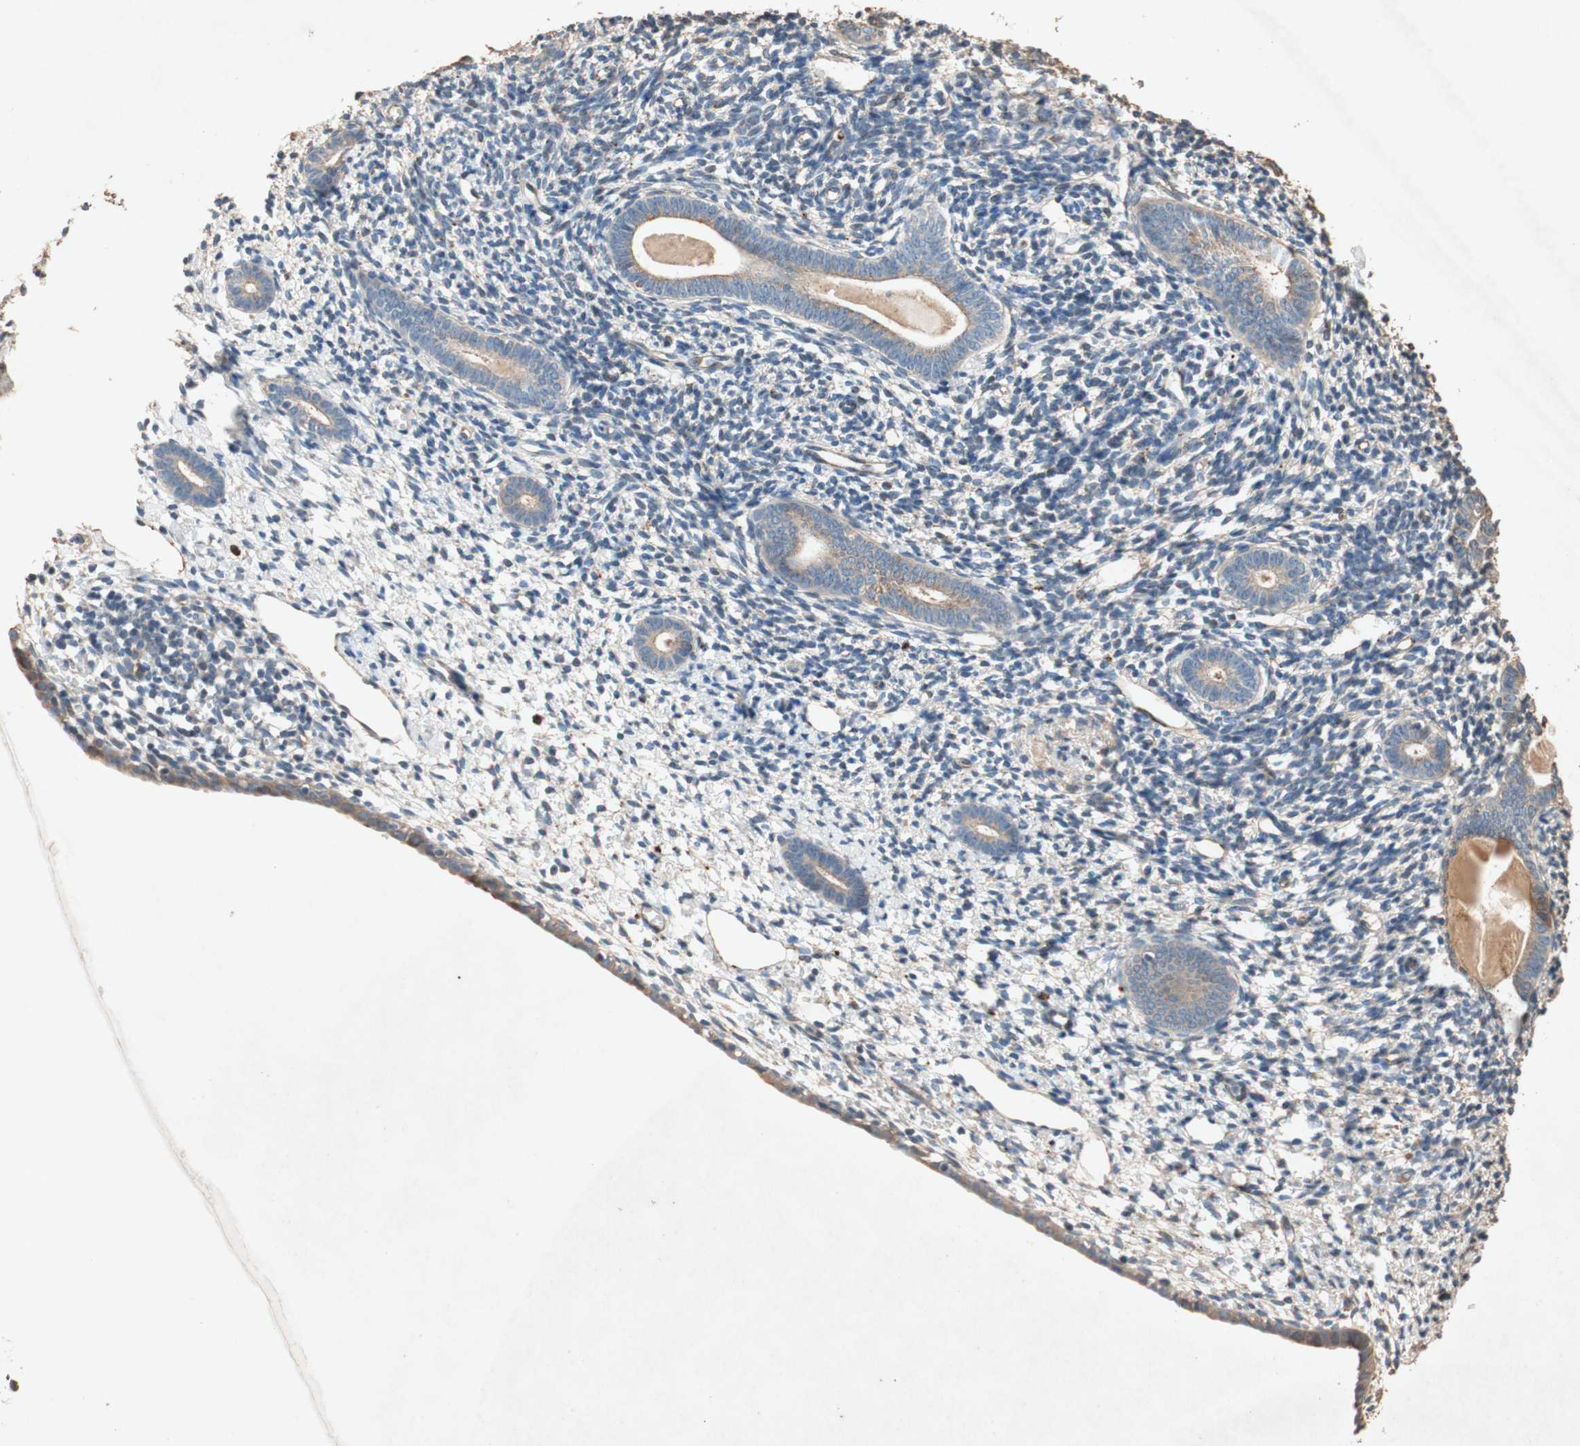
{"staining": {"intensity": "moderate", "quantity": "25%-75%", "location": "cytoplasmic/membranous"}, "tissue": "endometrium", "cell_type": "Cells in endometrial stroma", "image_type": "normal", "snomed": [{"axis": "morphology", "description": "Normal tissue, NOS"}, {"axis": "topography", "description": "Endometrium"}], "caption": "A medium amount of moderate cytoplasmic/membranous expression is identified in about 25%-75% of cells in endometrial stroma in benign endometrium.", "gene": "TUBB", "patient": {"sex": "female", "age": 71}}